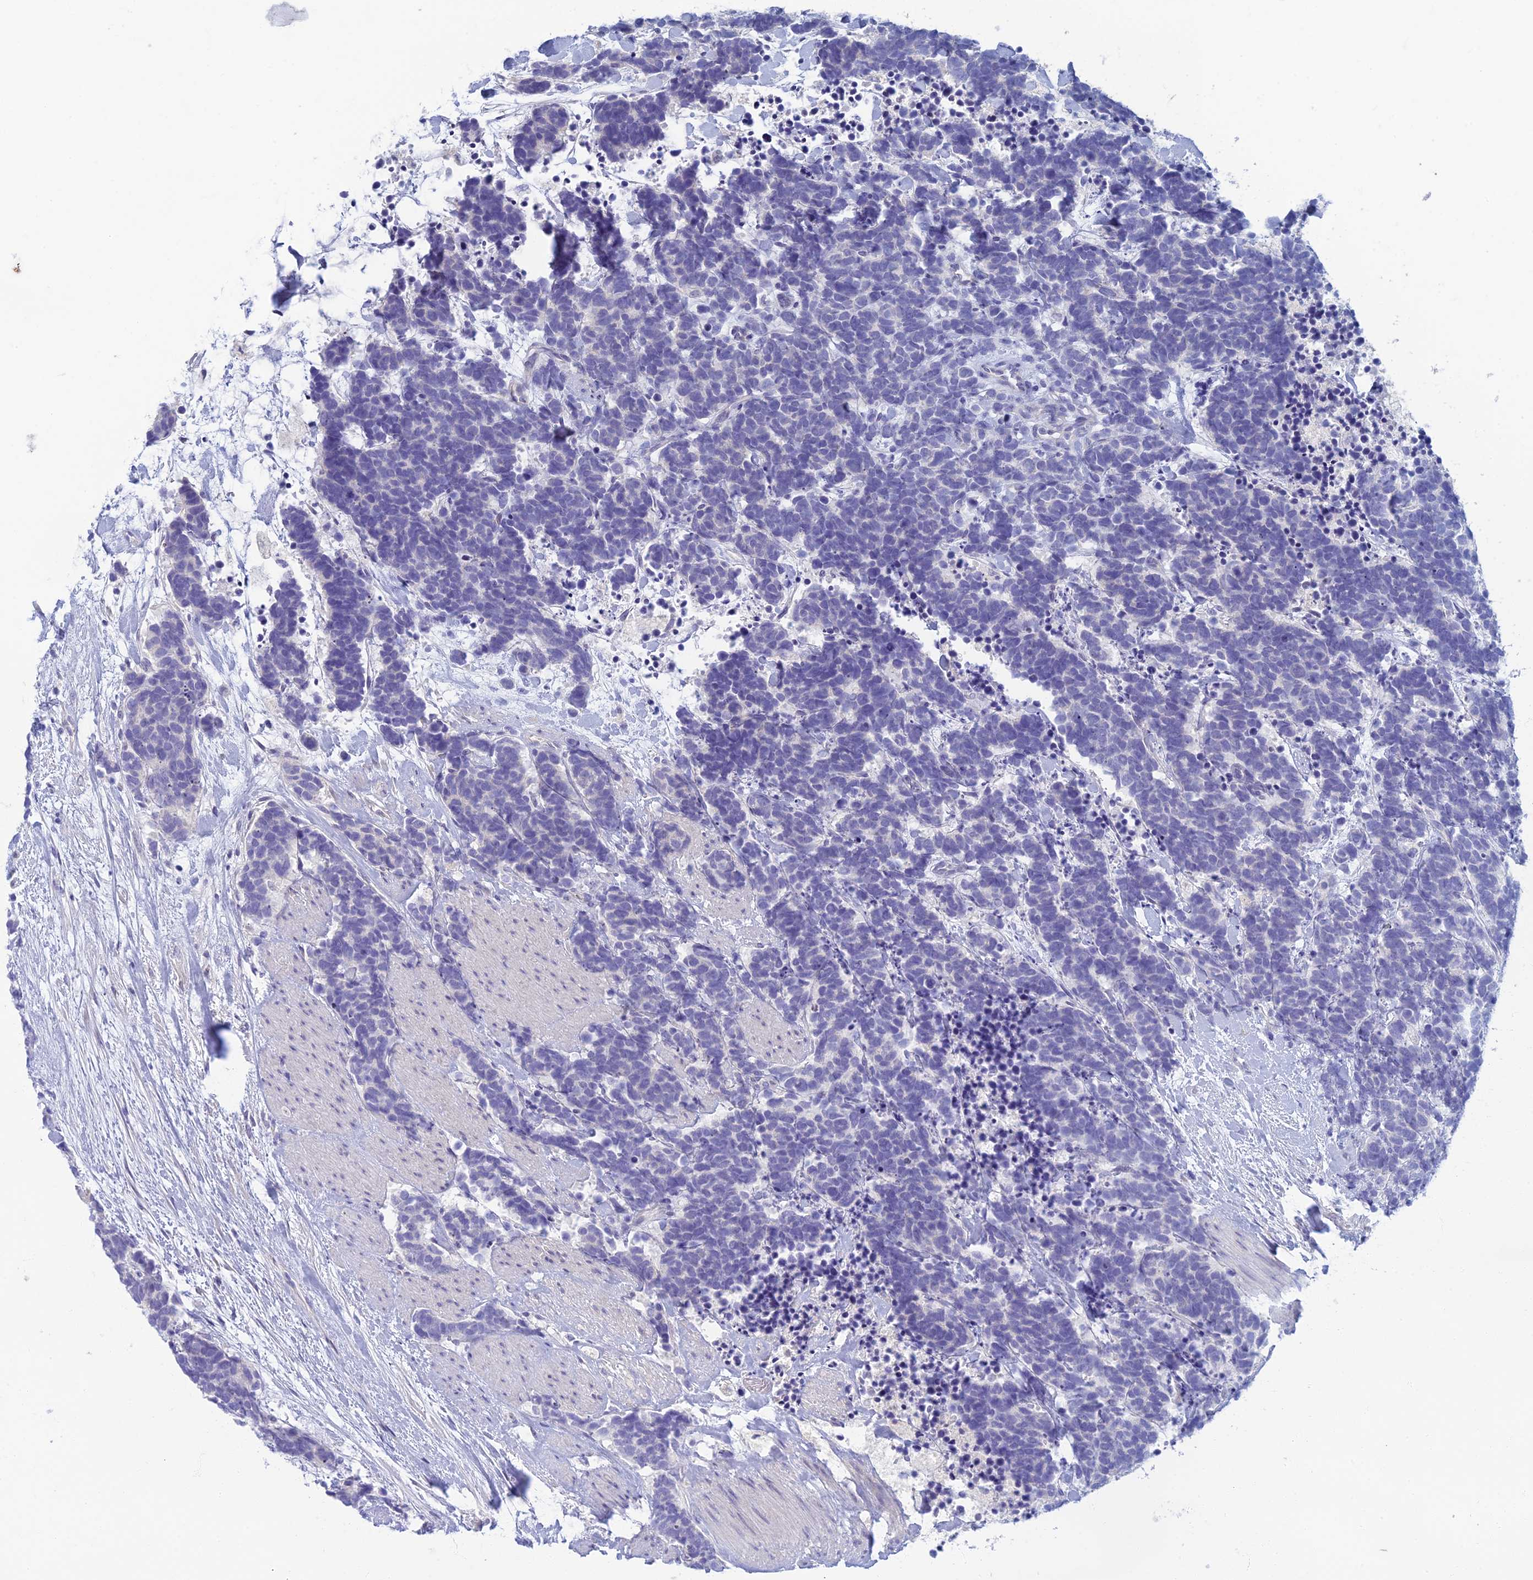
{"staining": {"intensity": "negative", "quantity": "none", "location": "none"}, "tissue": "carcinoid", "cell_type": "Tumor cells", "image_type": "cancer", "snomed": [{"axis": "morphology", "description": "Carcinoma, NOS"}, {"axis": "morphology", "description": "Carcinoid, malignant, NOS"}, {"axis": "topography", "description": "Prostate"}], "caption": "An IHC image of carcinoma is shown. There is no staining in tumor cells of carcinoma.", "gene": "SLC25A41", "patient": {"sex": "male", "age": 57}}